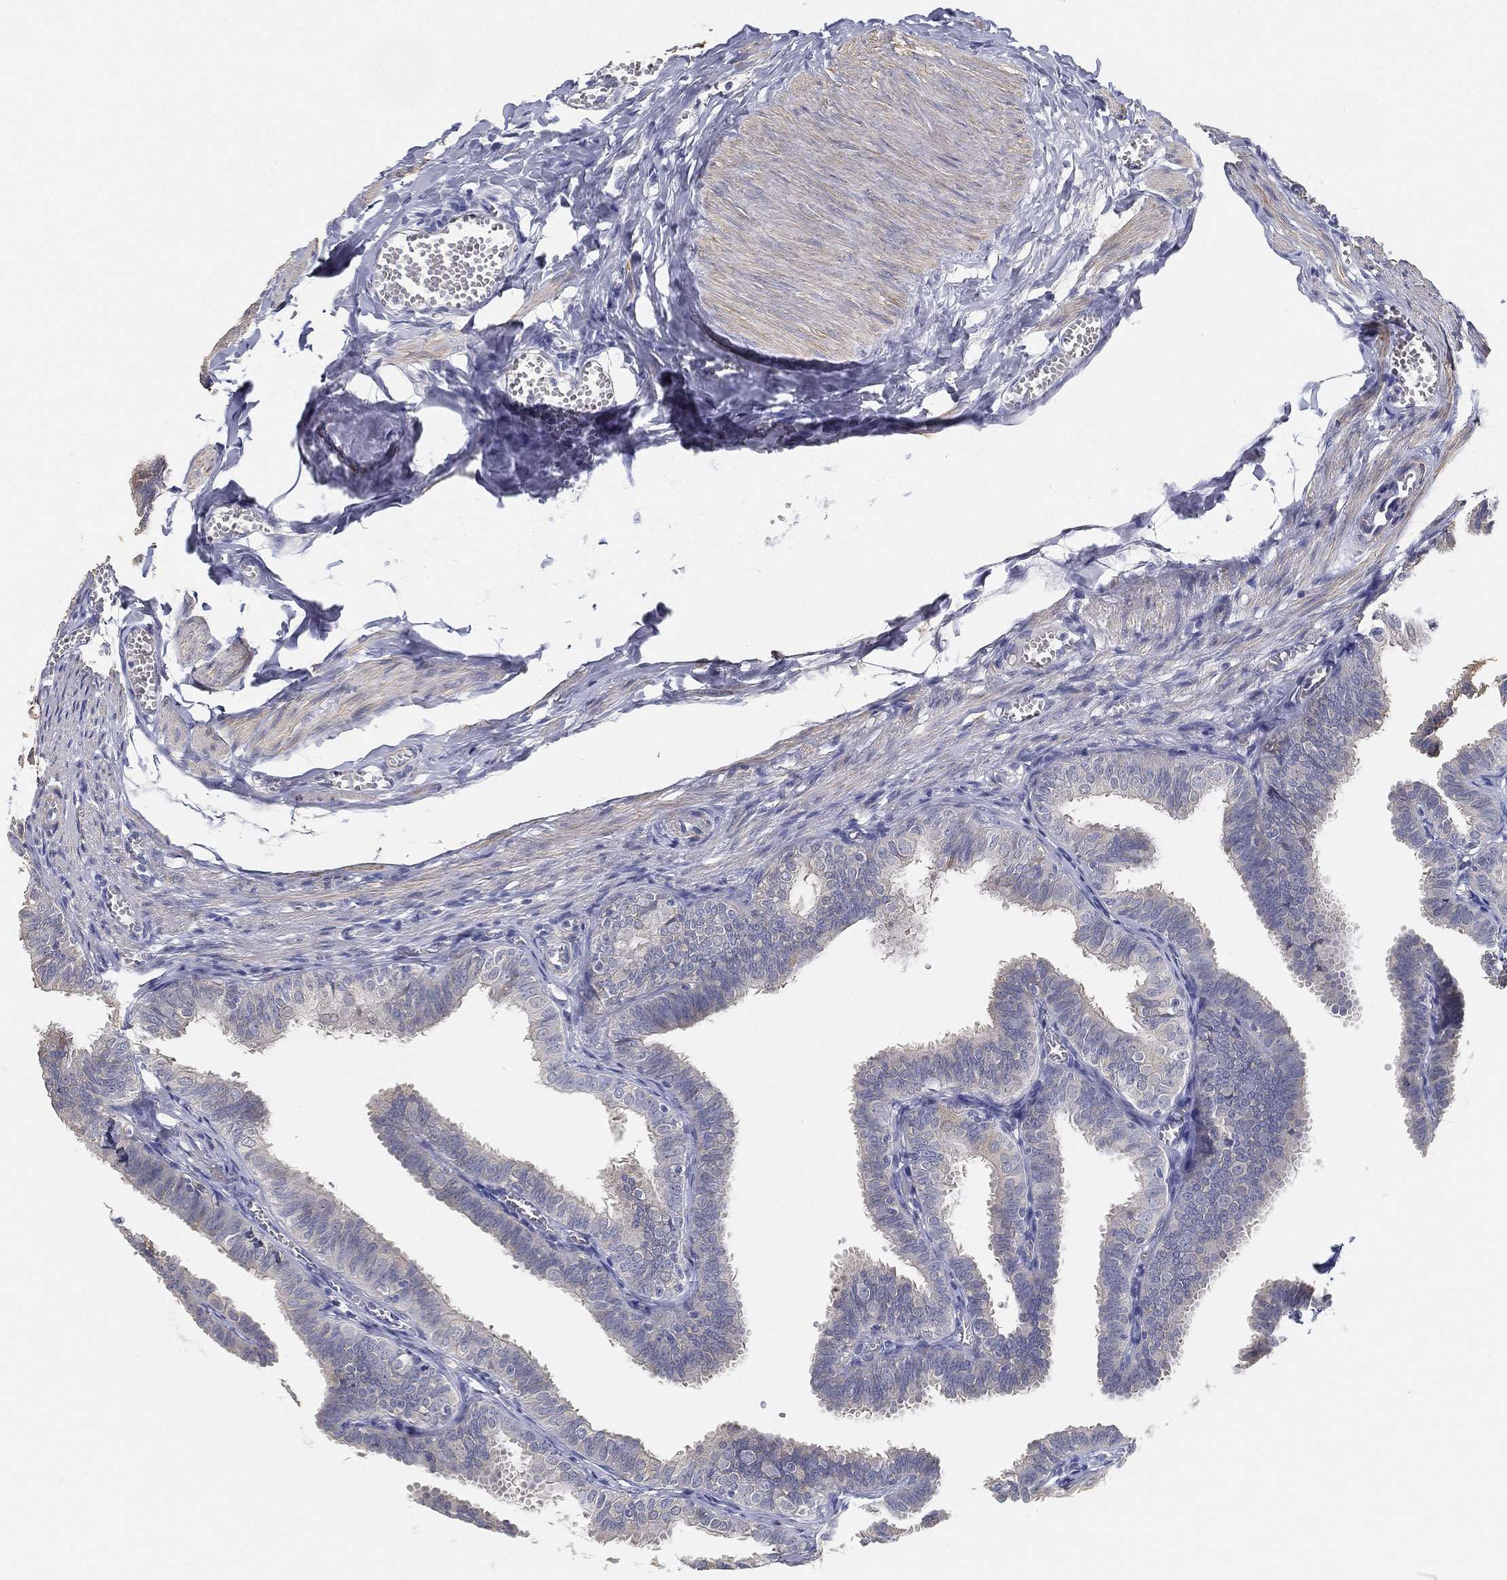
{"staining": {"intensity": "negative", "quantity": "none", "location": "none"}, "tissue": "fallopian tube", "cell_type": "Glandular cells", "image_type": "normal", "snomed": [{"axis": "morphology", "description": "Normal tissue, NOS"}, {"axis": "topography", "description": "Fallopian tube"}], "caption": "The photomicrograph shows no staining of glandular cells in unremarkable fallopian tube.", "gene": "GPR61", "patient": {"sex": "female", "age": 25}}